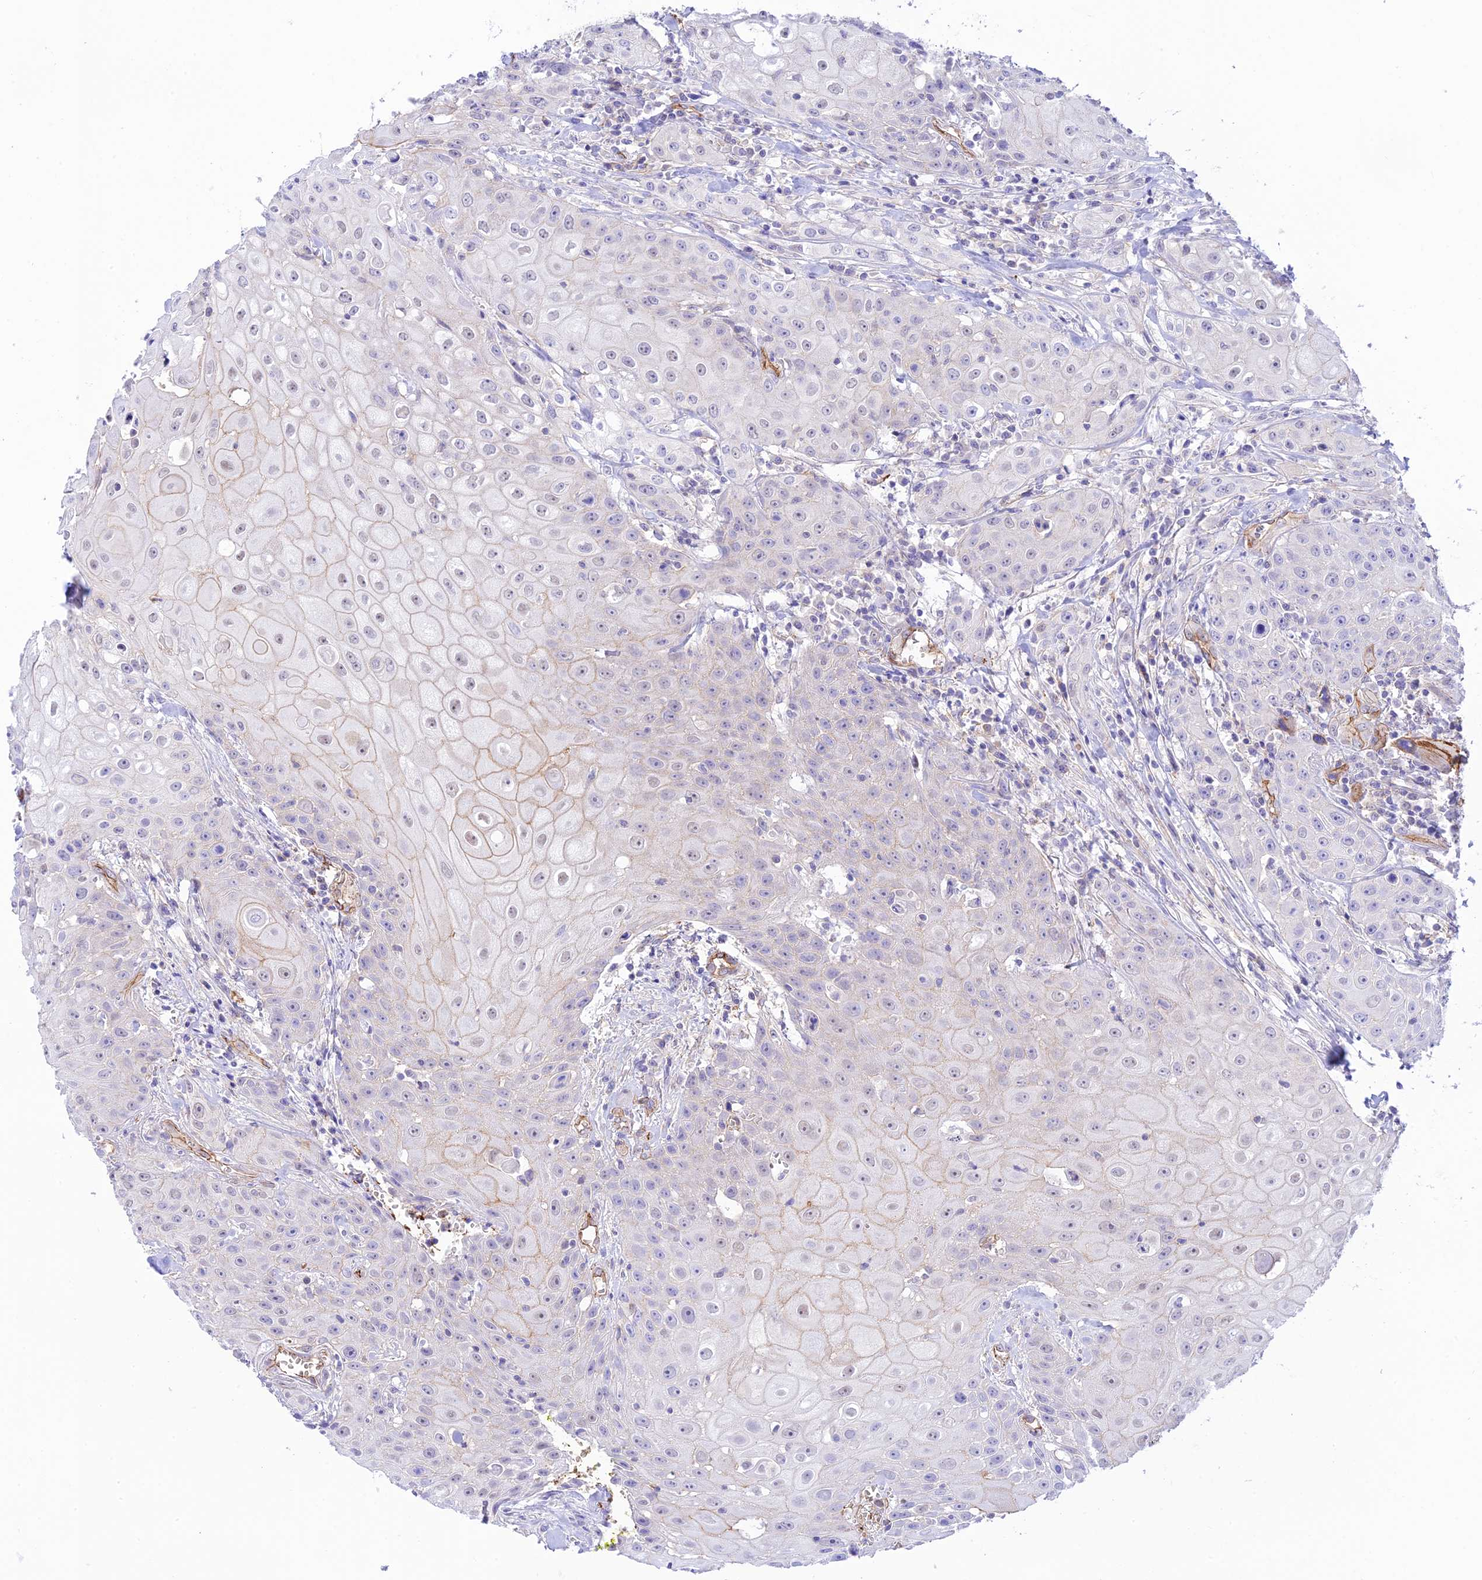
{"staining": {"intensity": "weak", "quantity": "<25%", "location": "cytoplasmic/membranous"}, "tissue": "head and neck cancer", "cell_type": "Tumor cells", "image_type": "cancer", "snomed": [{"axis": "morphology", "description": "Squamous cell carcinoma, NOS"}, {"axis": "topography", "description": "Oral tissue"}, {"axis": "topography", "description": "Head-Neck"}], "caption": "Image shows no significant protein expression in tumor cells of head and neck cancer (squamous cell carcinoma).", "gene": "YPEL5", "patient": {"sex": "female", "age": 82}}